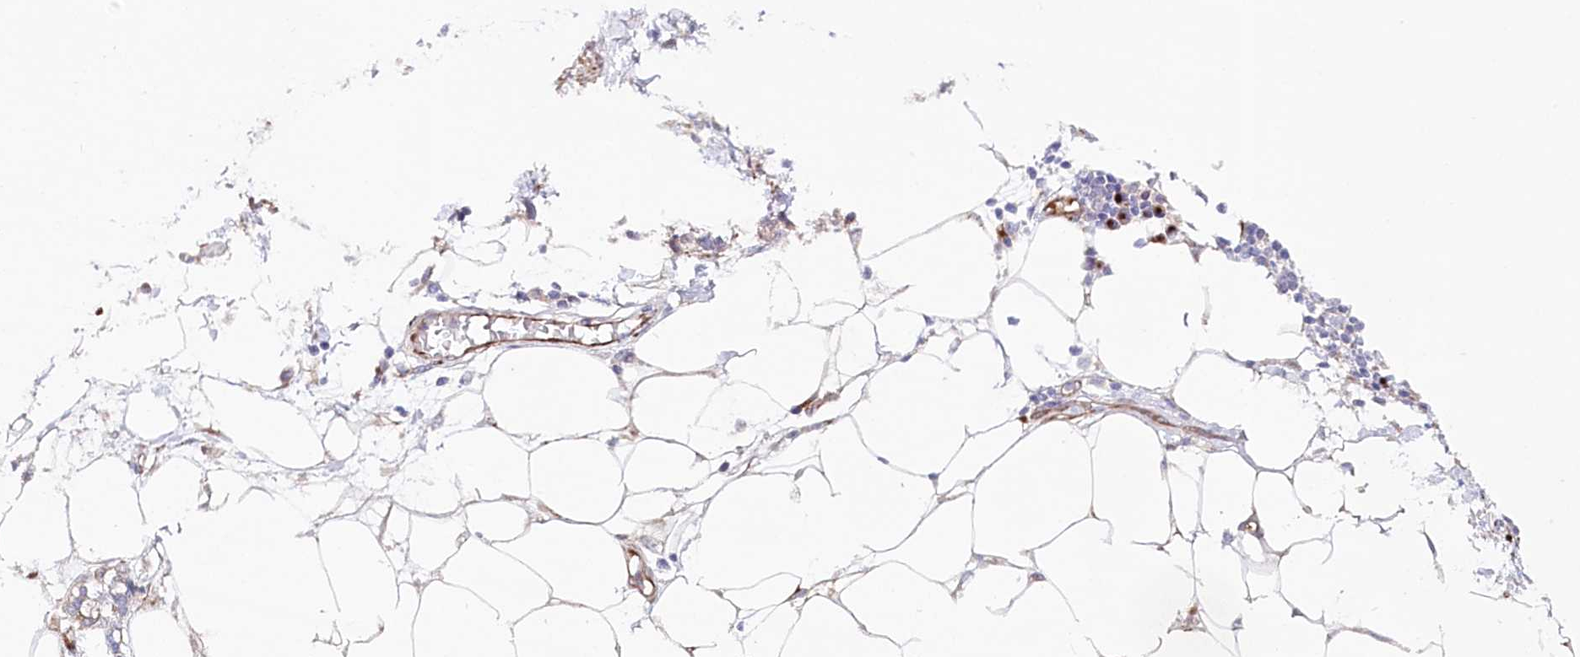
{"staining": {"intensity": "moderate", "quantity": "25%-75%", "location": "cytoplasmic/membranous"}, "tissue": "adipose tissue", "cell_type": "Adipocytes", "image_type": "normal", "snomed": [{"axis": "morphology", "description": "Normal tissue, NOS"}, {"axis": "morphology", "description": "Adenocarcinoma, NOS"}, {"axis": "topography", "description": "Colon"}, {"axis": "topography", "description": "Peripheral nerve tissue"}], "caption": "About 25%-75% of adipocytes in unremarkable human adipose tissue show moderate cytoplasmic/membranous protein positivity as visualized by brown immunohistochemical staining.", "gene": "ABRAXAS2", "patient": {"sex": "male", "age": 14}}